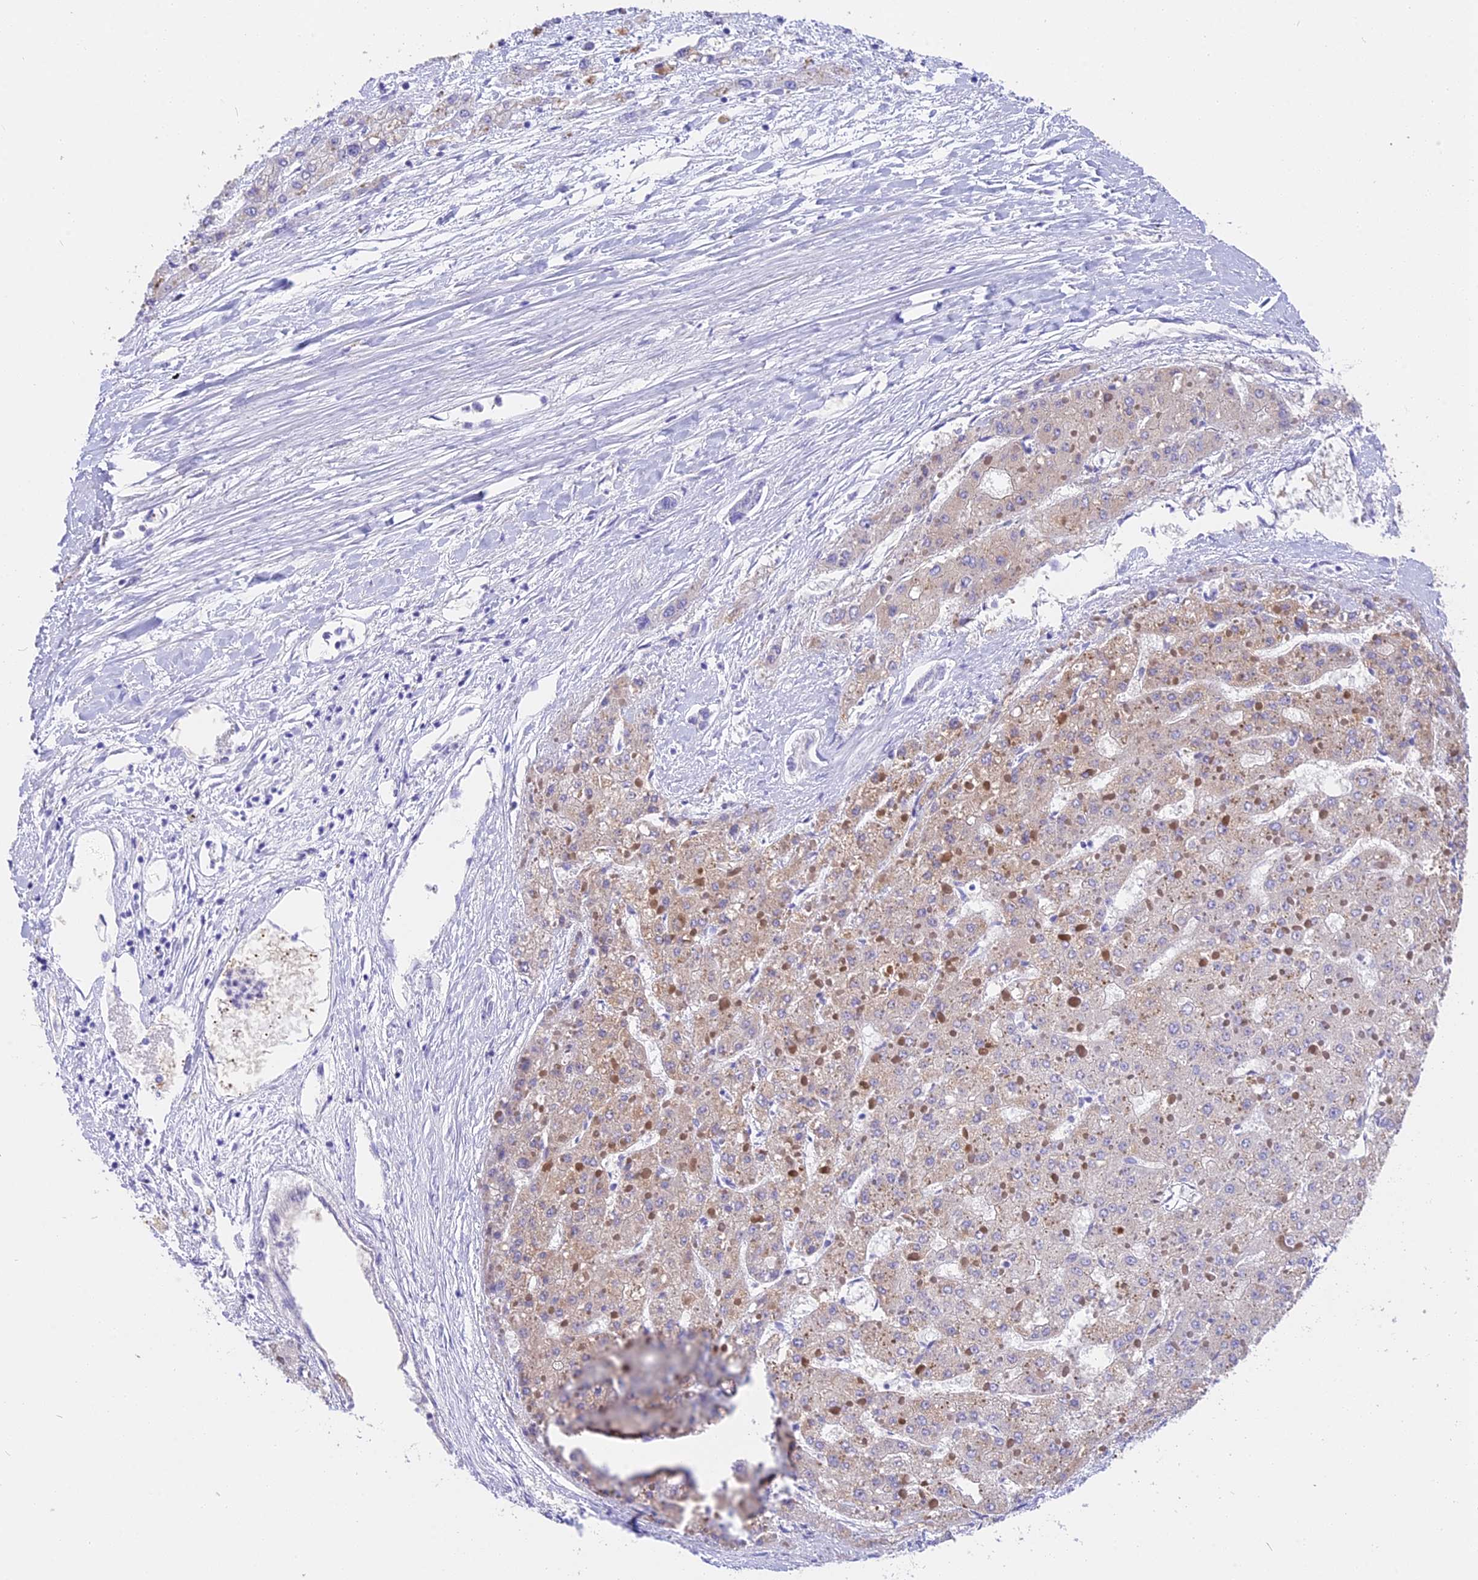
{"staining": {"intensity": "weak", "quantity": "<25%", "location": "cytoplasmic/membranous"}, "tissue": "liver cancer", "cell_type": "Tumor cells", "image_type": "cancer", "snomed": [{"axis": "morphology", "description": "Carcinoma, Hepatocellular, NOS"}, {"axis": "topography", "description": "Liver"}], "caption": "This is a micrograph of immunohistochemistry staining of liver hepatocellular carcinoma, which shows no positivity in tumor cells.", "gene": "TNNC2", "patient": {"sex": "female", "age": 73}}